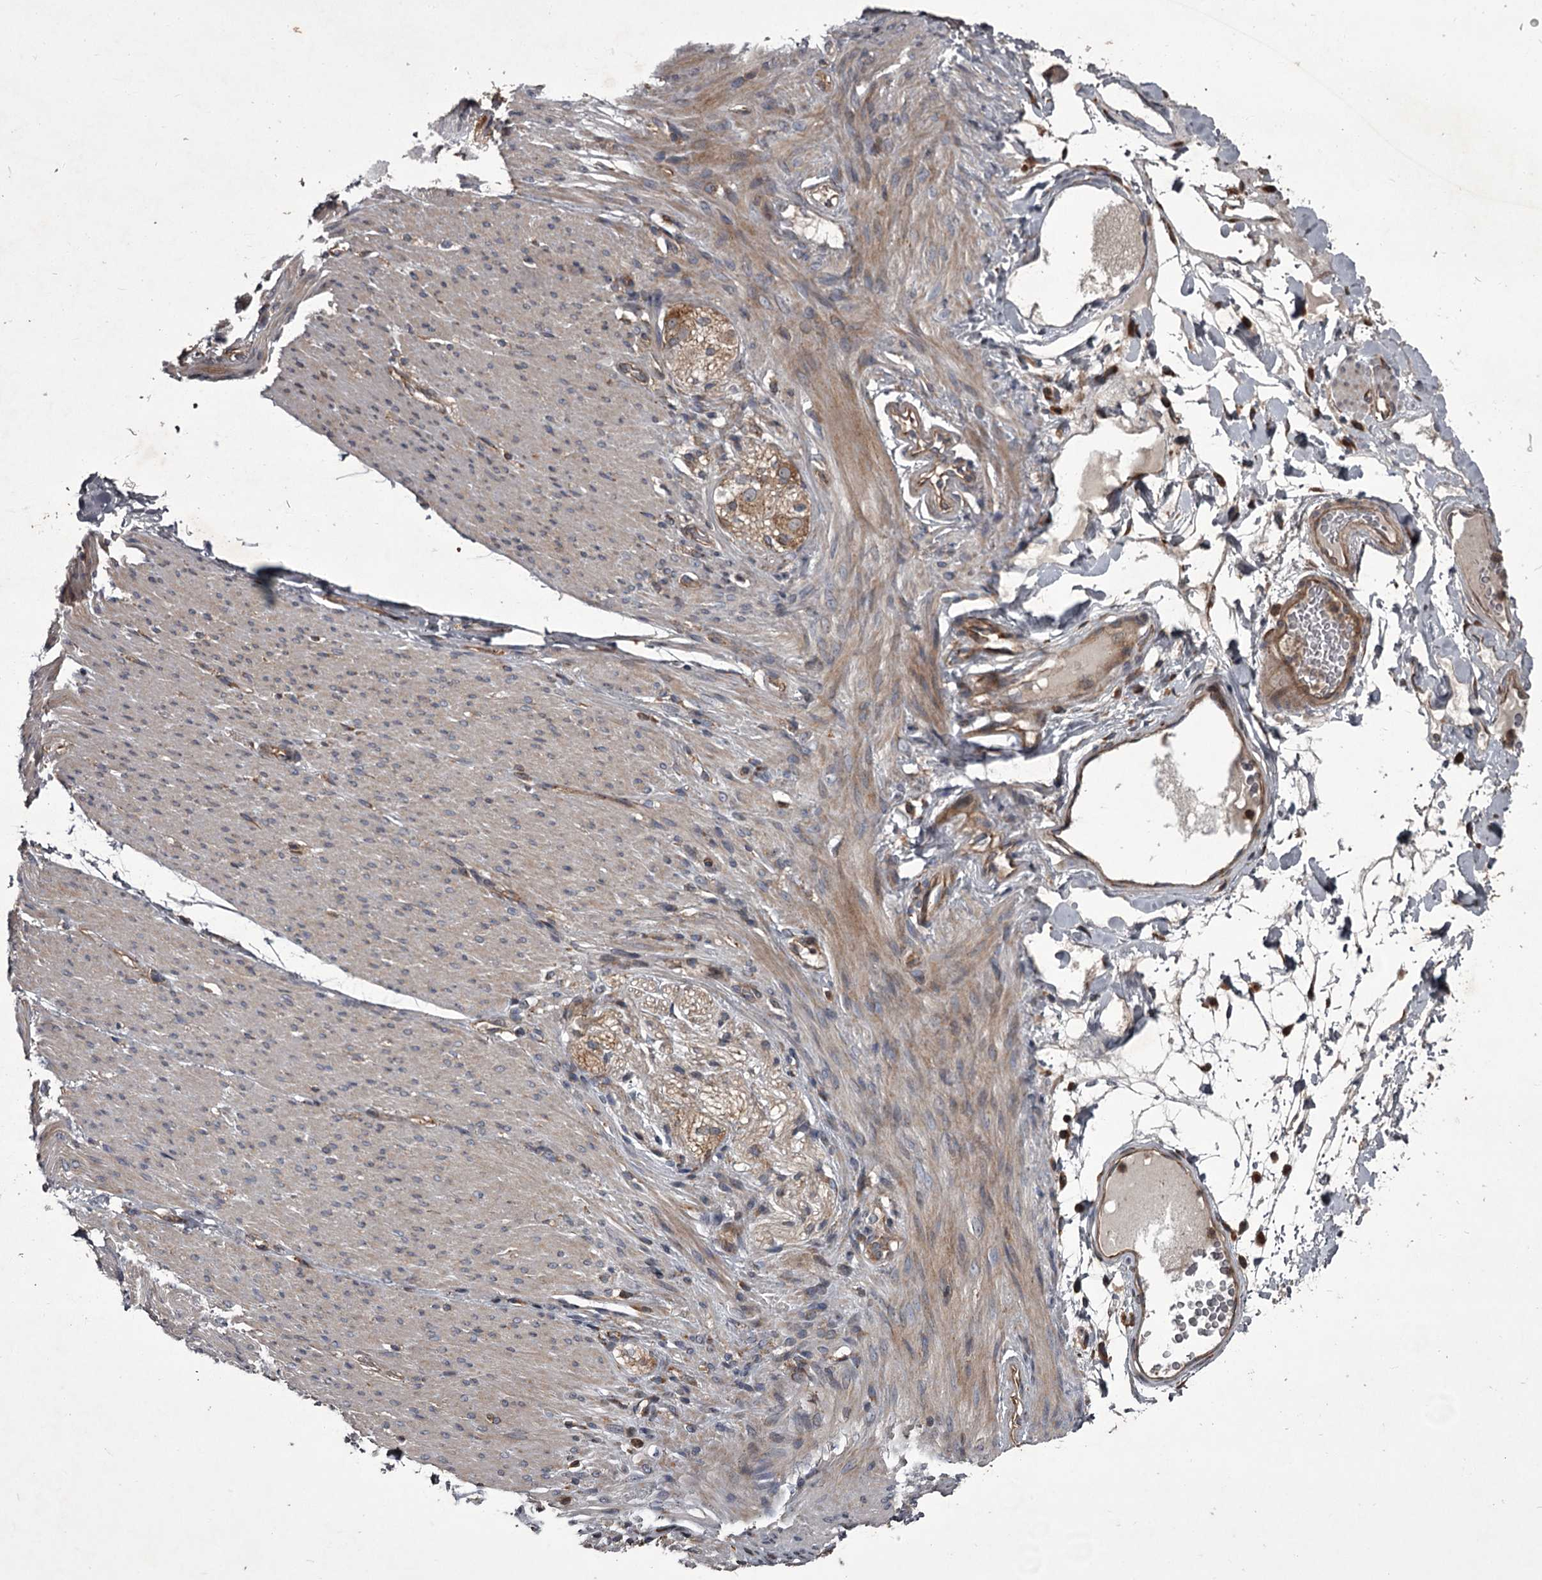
{"staining": {"intensity": "negative", "quantity": "none", "location": "none"}, "tissue": "adipose tissue", "cell_type": "Adipocytes", "image_type": "normal", "snomed": [{"axis": "morphology", "description": "Normal tissue, NOS"}, {"axis": "topography", "description": "Colon"}, {"axis": "topography", "description": "Peripheral nerve tissue"}], "caption": "Immunohistochemistry micrograph of normal adipose tissue: human adipose tissue stained with DAB (3,3'-diaminobenzidine) displays no significant protein staining in adipocytes. The staining was performed using DAB to visualize the protein expression in brown, while the nuclei were stained in blue with hematoxylin (Magnification: 20x).", "gene": "UNC93B1", "patient": {"sex": "female", "age": 61}}